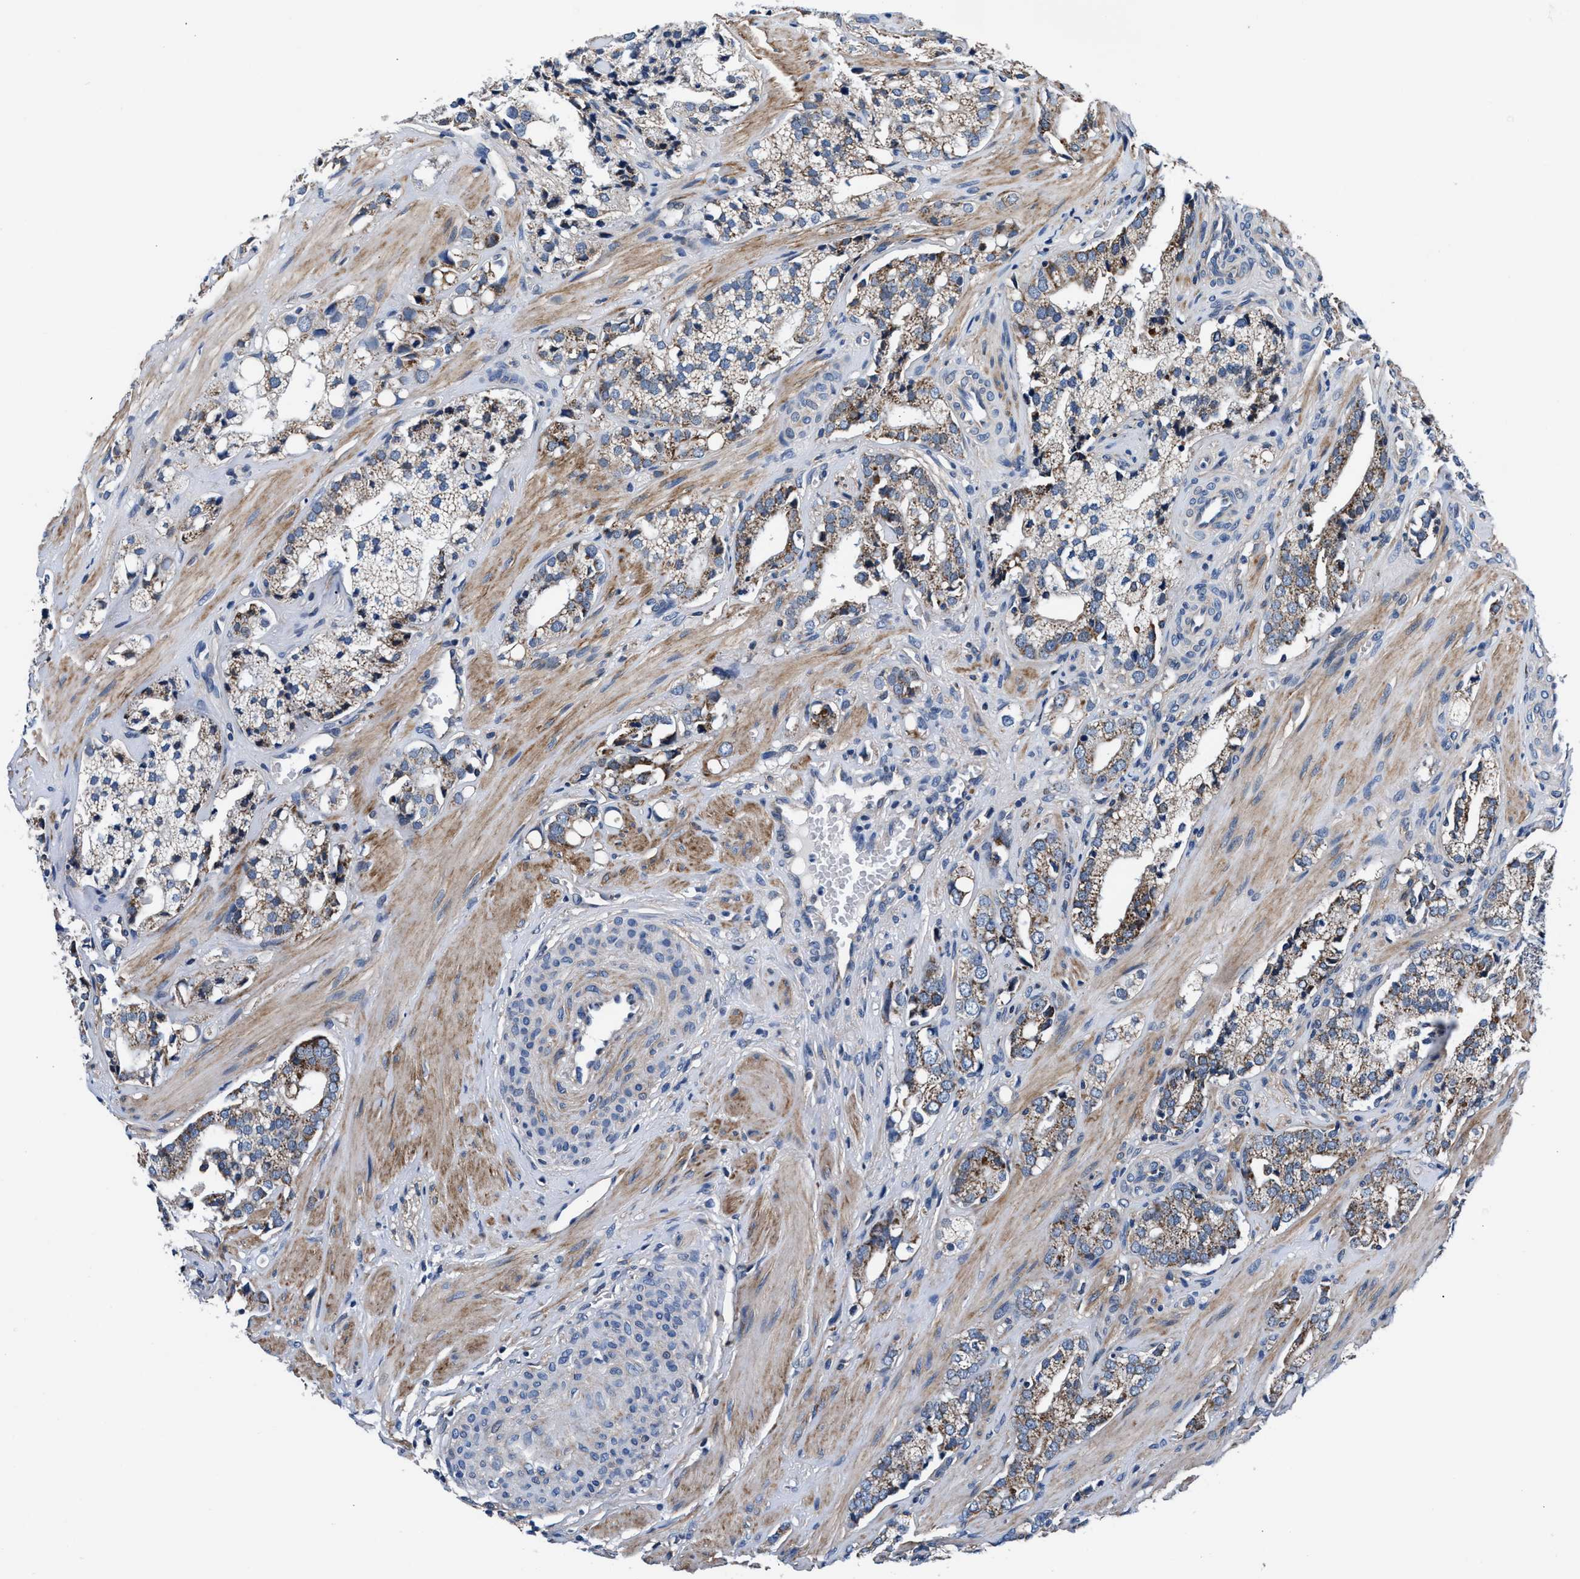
{"staining": {"intensity": "moderate", "quantity": ">75%", "location": "cytoplasmic/membranous"}, "tissue": "prostate cancer", "cell_type": "Tumor cells", "image_type": "cancer", "snomed": [{"axis": "morphology", "description": "Adenocarcinoma, High grade"}, {"axis": "topography", "description": "Prostate"}], "caption": "A brown stain shows moderate cytoplasmic/membranous staining of a protein in prostate cancer tumor cells. Immunohistochemistry (ihc) stains the protein in brown and the nuclei are stained blue.", "gene": "NKTR", "patient": {"sex": "male", "age": 52}}